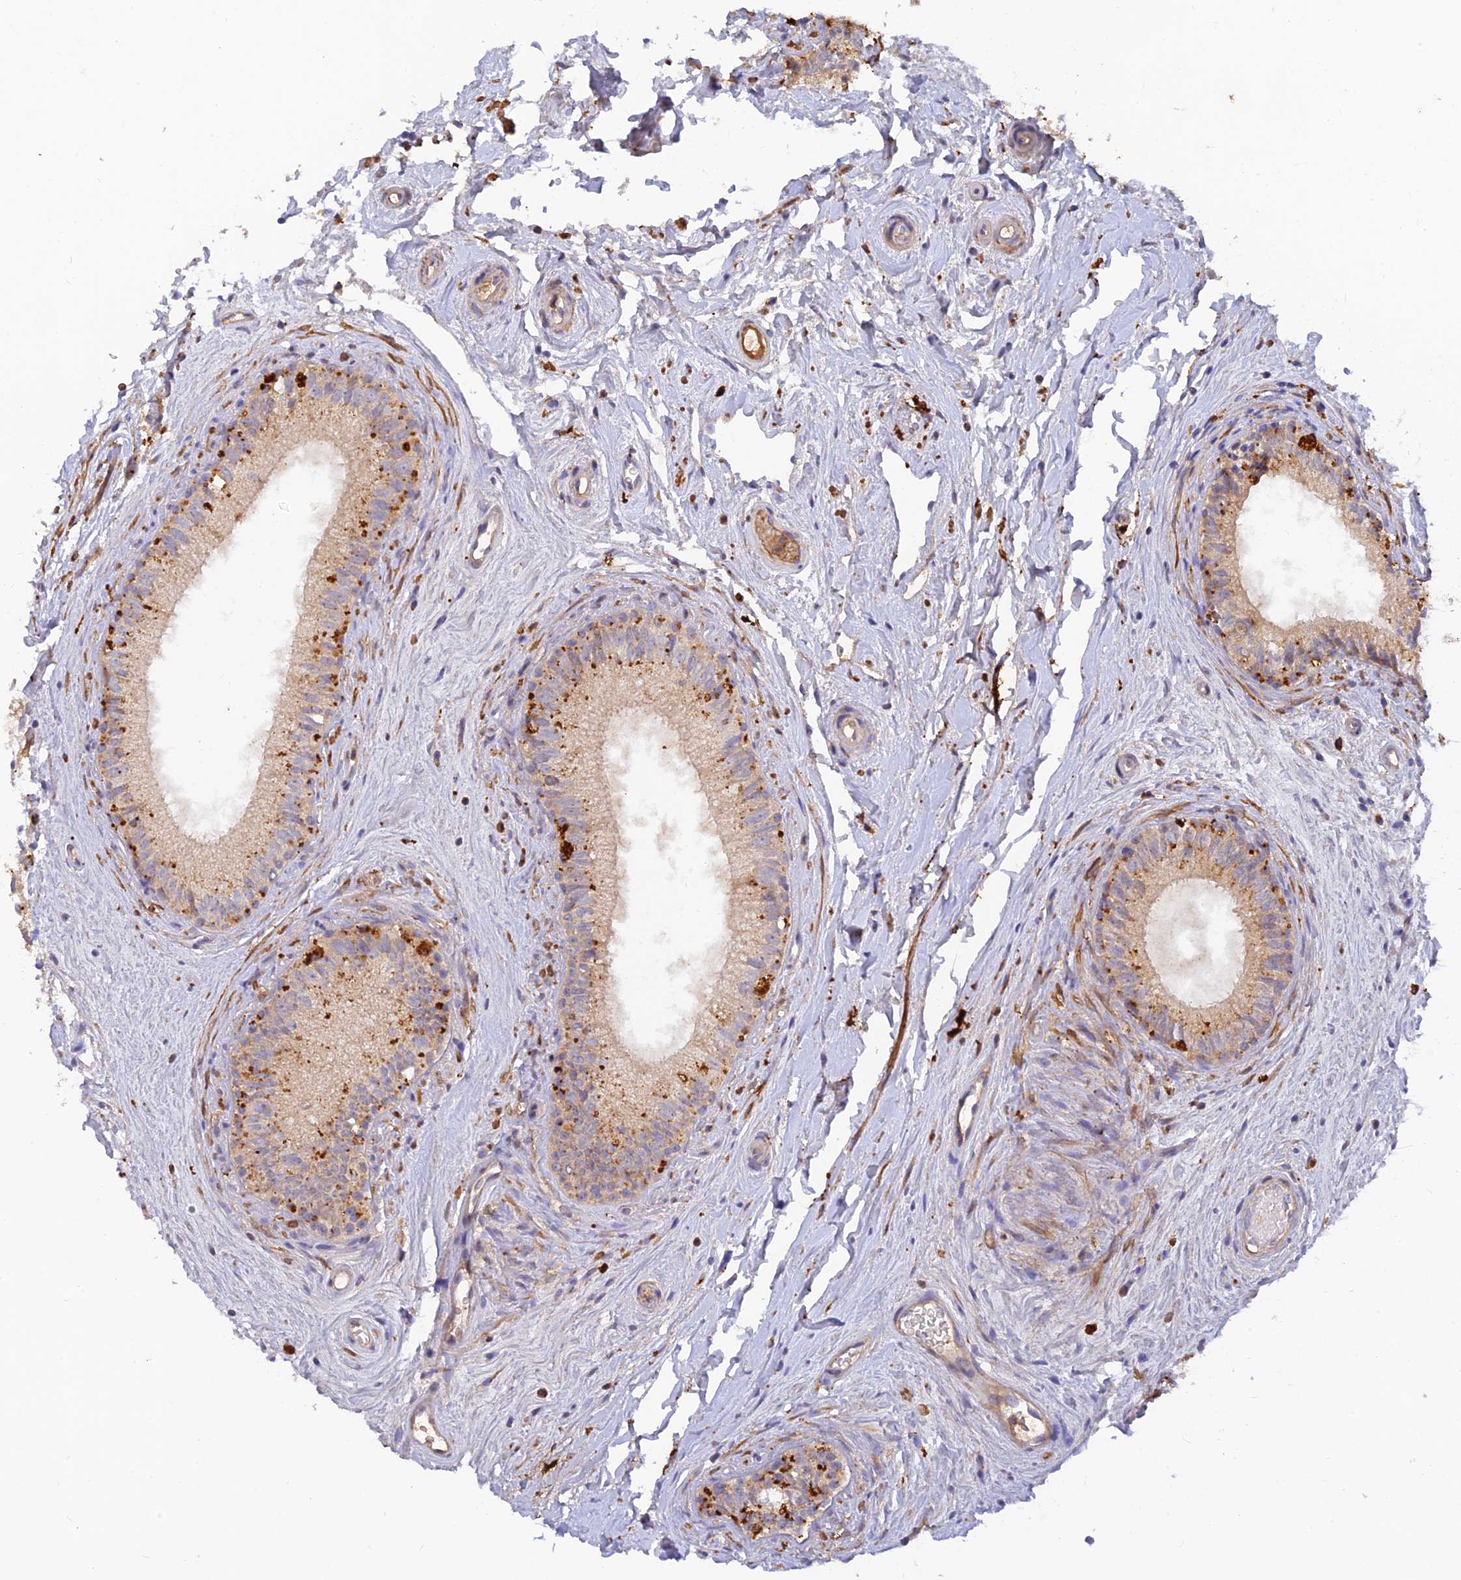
{"staining": {"intensity": "moderate", "quantity": ">75%", "location": "cytoplasmic/membranous"}, "tissue": "epididymis", "cell_type": "Glandular cells", "image_type": "normal", "snomed": [{"axis": "morphology", "description": "Normal tissue, NOS"}, {"axis": "topography", "description": "Epididymis"}], "caption": "Epididymis stained for a protein exhibits moderate cytoplasmic/membranous positivity in glandular cells. Nuclei are stained in blue.", "gene": "ACSM5", "patient": {"sex": "male", "age": 71}}